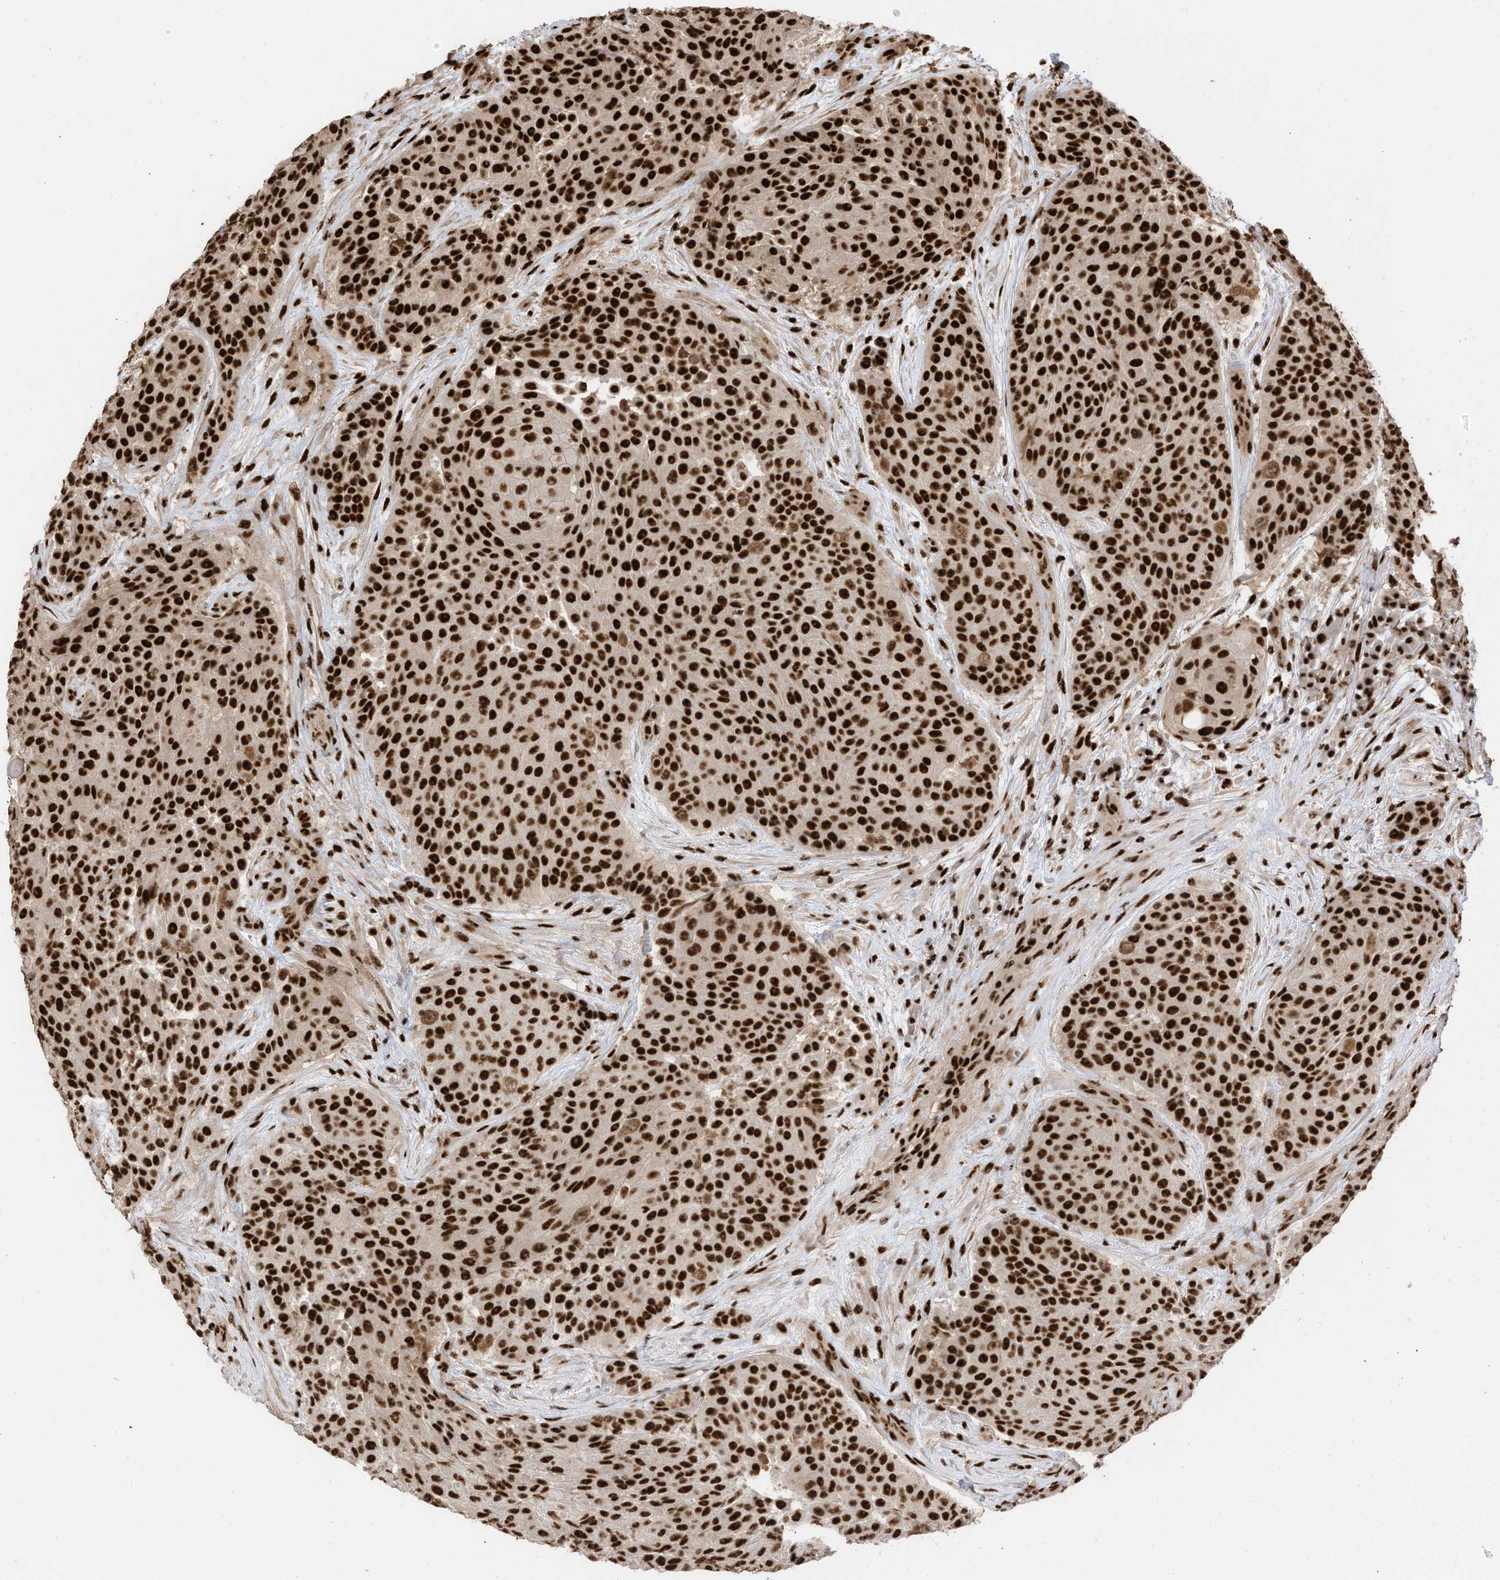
{"staining": {"intensity": "strong", "quantity": ">75%", "location": "nuclear"}, "tissue": "urothelial cancer", "cell_type": "Tumor cells", "image_type": "cancer", "snomed": [{"axis": "morphology", "description": "Urothelial carcinoma, High grade"}, {"axis": "topography", "description": "Urinary bladder"}], "caption": "DAB immunohistochemical staining of urothelial cancer exhibits strong nuclear protein staining in about >75% of tumor cells.", "gene": "SF3A3", "patient": {"sex": "female", "age": 63}}